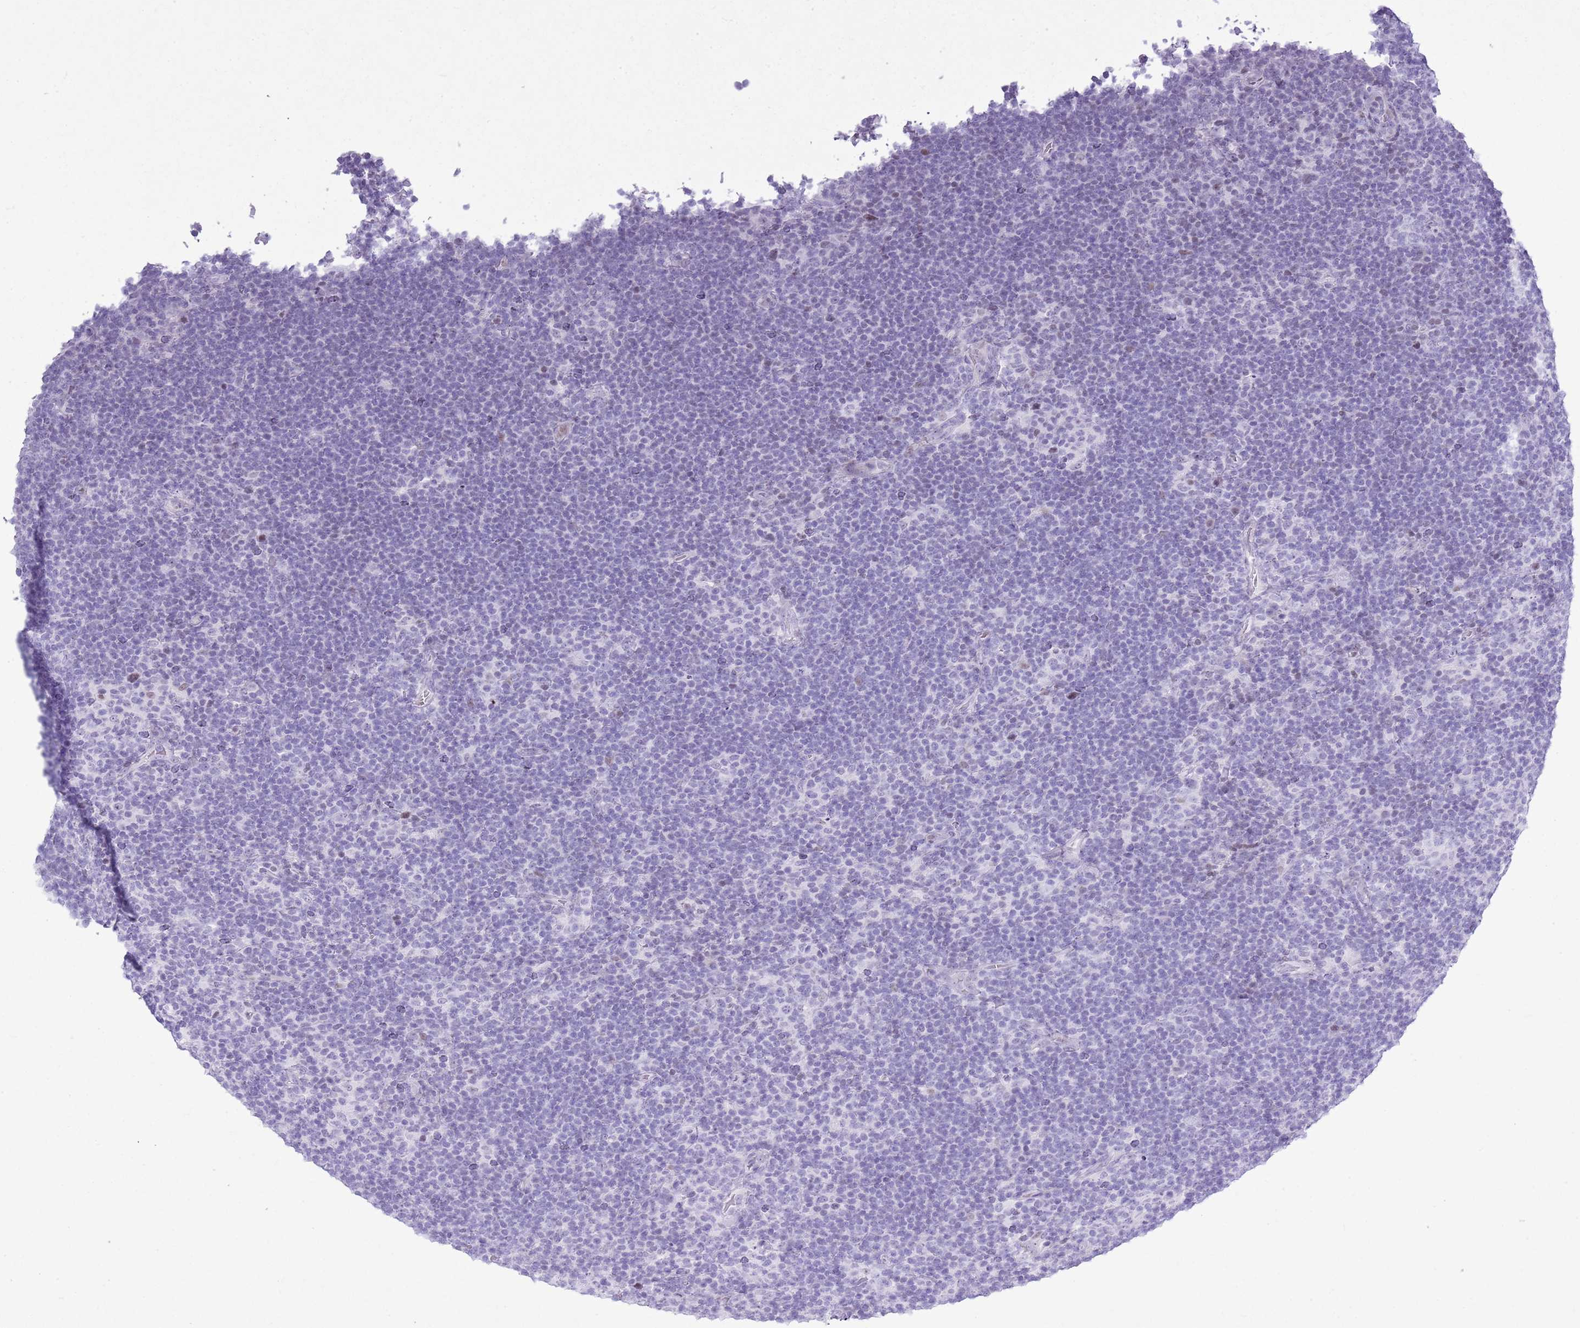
{"staining": {"intensity": "negative", "quantity": "none", "location": "none"}, "tissue": "lymphoma", "cell_type": "Tumor cells", "image_type": "cancer", "snomed": [{"axis": "morphology", "description": "Hodgkin's disease, NOS"}, {"axis": "topography", "description": "Lymph node"}], "caption": "High power microscopy histopathology image of an immunohistochemistry (IHC) image of lymphoma, revealing no significant staining in tumor cells.", "gene": "ASIP", "patient": {"sex": "female", "age": 57}}